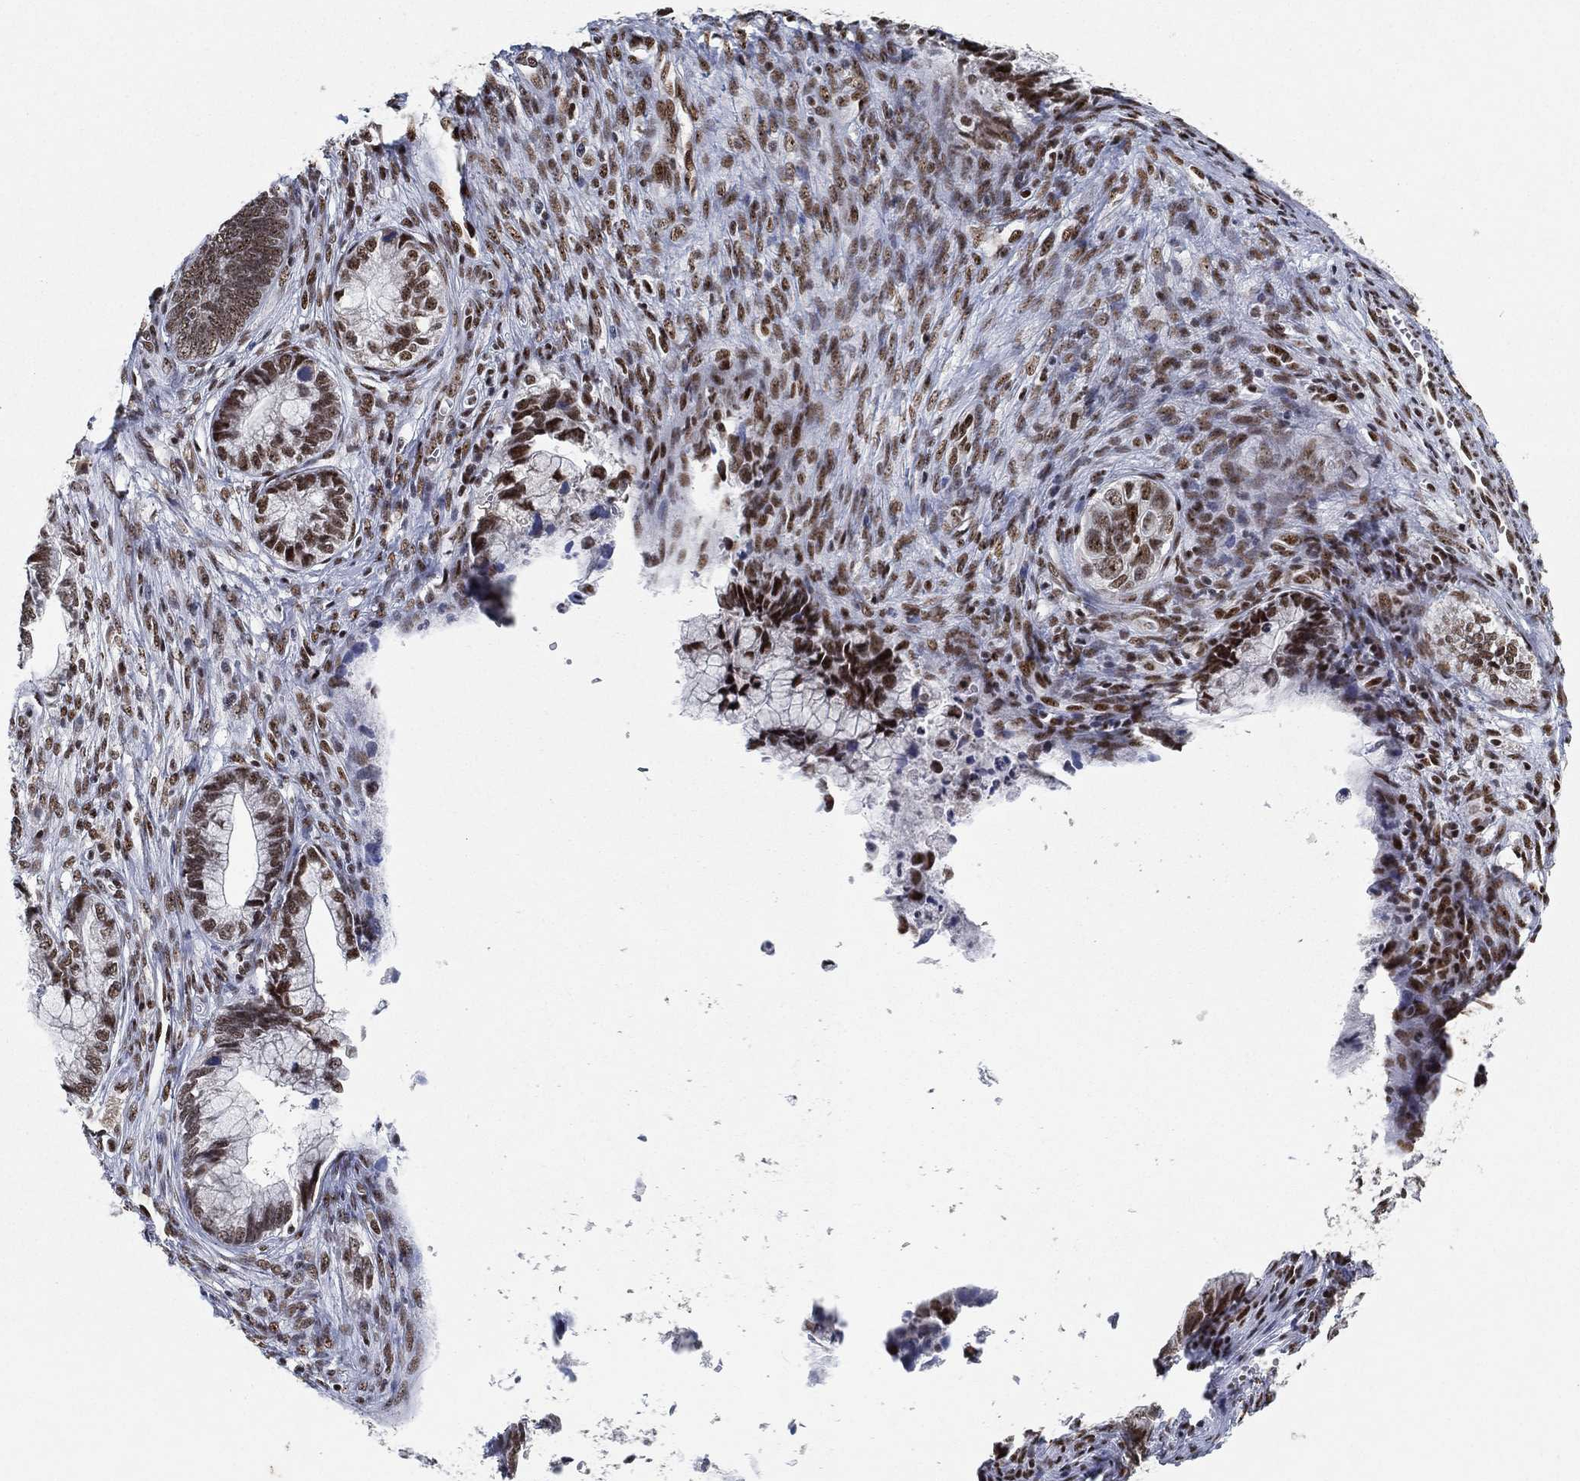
{"staining": {"intensity": "moderate", "quantity": ">75%", "location": "nuclear"}, "tissue": "cervical cancer", "cell_type": "Tumor cells", "image_type": "cancer", "snomed": [{"axis": "morphology", "description": "Adenocarcinoma, NOS"}, {"axis": "topography", "description": "Cervix"}], "caption": "Immunohistochemical staining of human cervical cancer (adenocarcinoma) demonstrates moderate nuclear protein staining in approximately >75% of tumor cells.", "gene": "DDX27", "patient": {"sex": "female", "age": 44}}